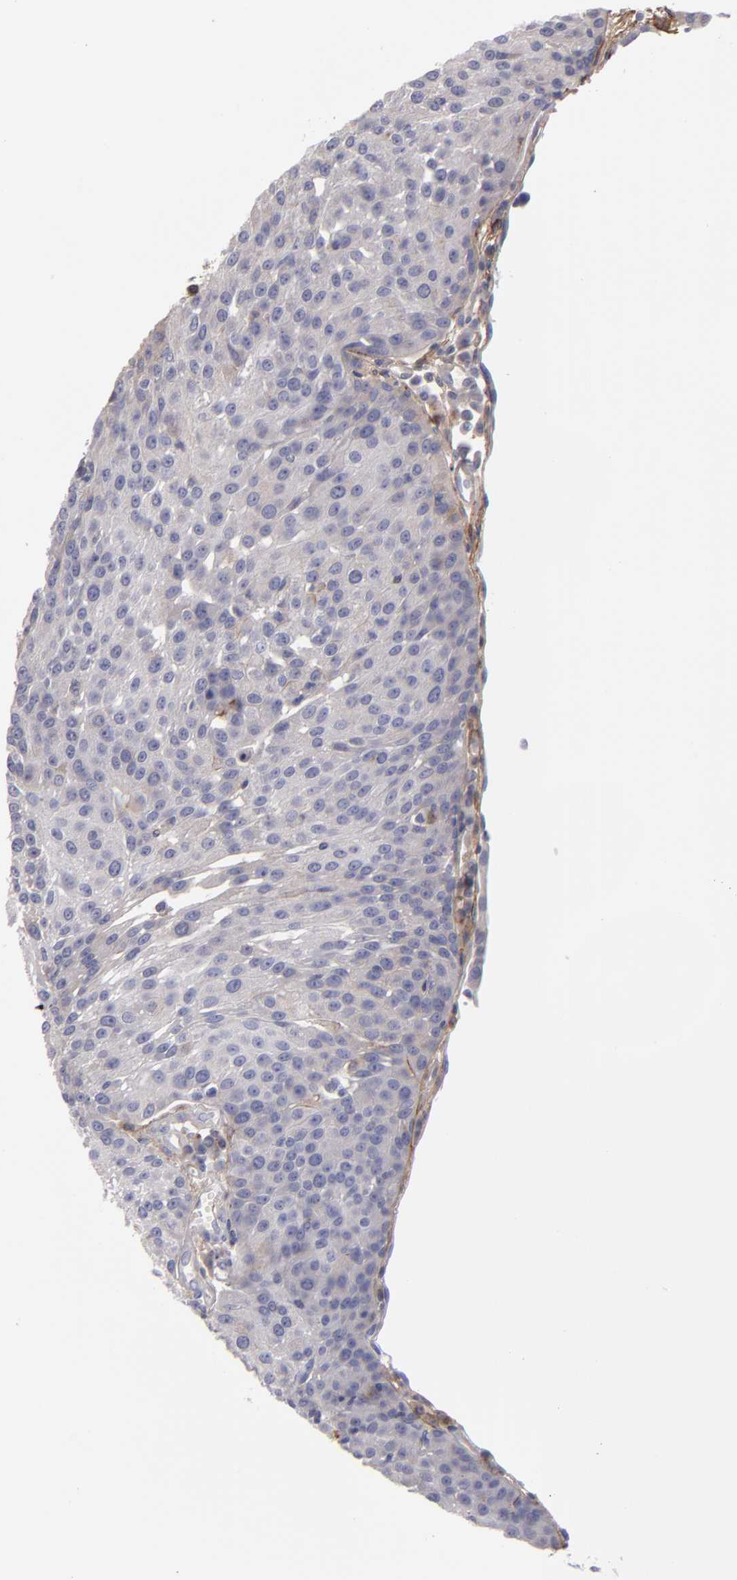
{"staining": {"intensity": "negative", "quantity": "none", "location": "none"}, "tissue": "urothelial cancer", "cell_type": "Tumor cells", "image_type": "cancer", "snomed": [{"axis": "morphology", "description": "Urothelial carcinoma, High grade"}, {"axis": "topography", "description": "Urinary bladder"}], "caption": "This is a photomicrograph of IHC staining of urothelial carcinoma (high-grade), which shows no positivity in tumor cells.", "gene": "FBLN1", "patient": {"sex": "female", "age": 85}}